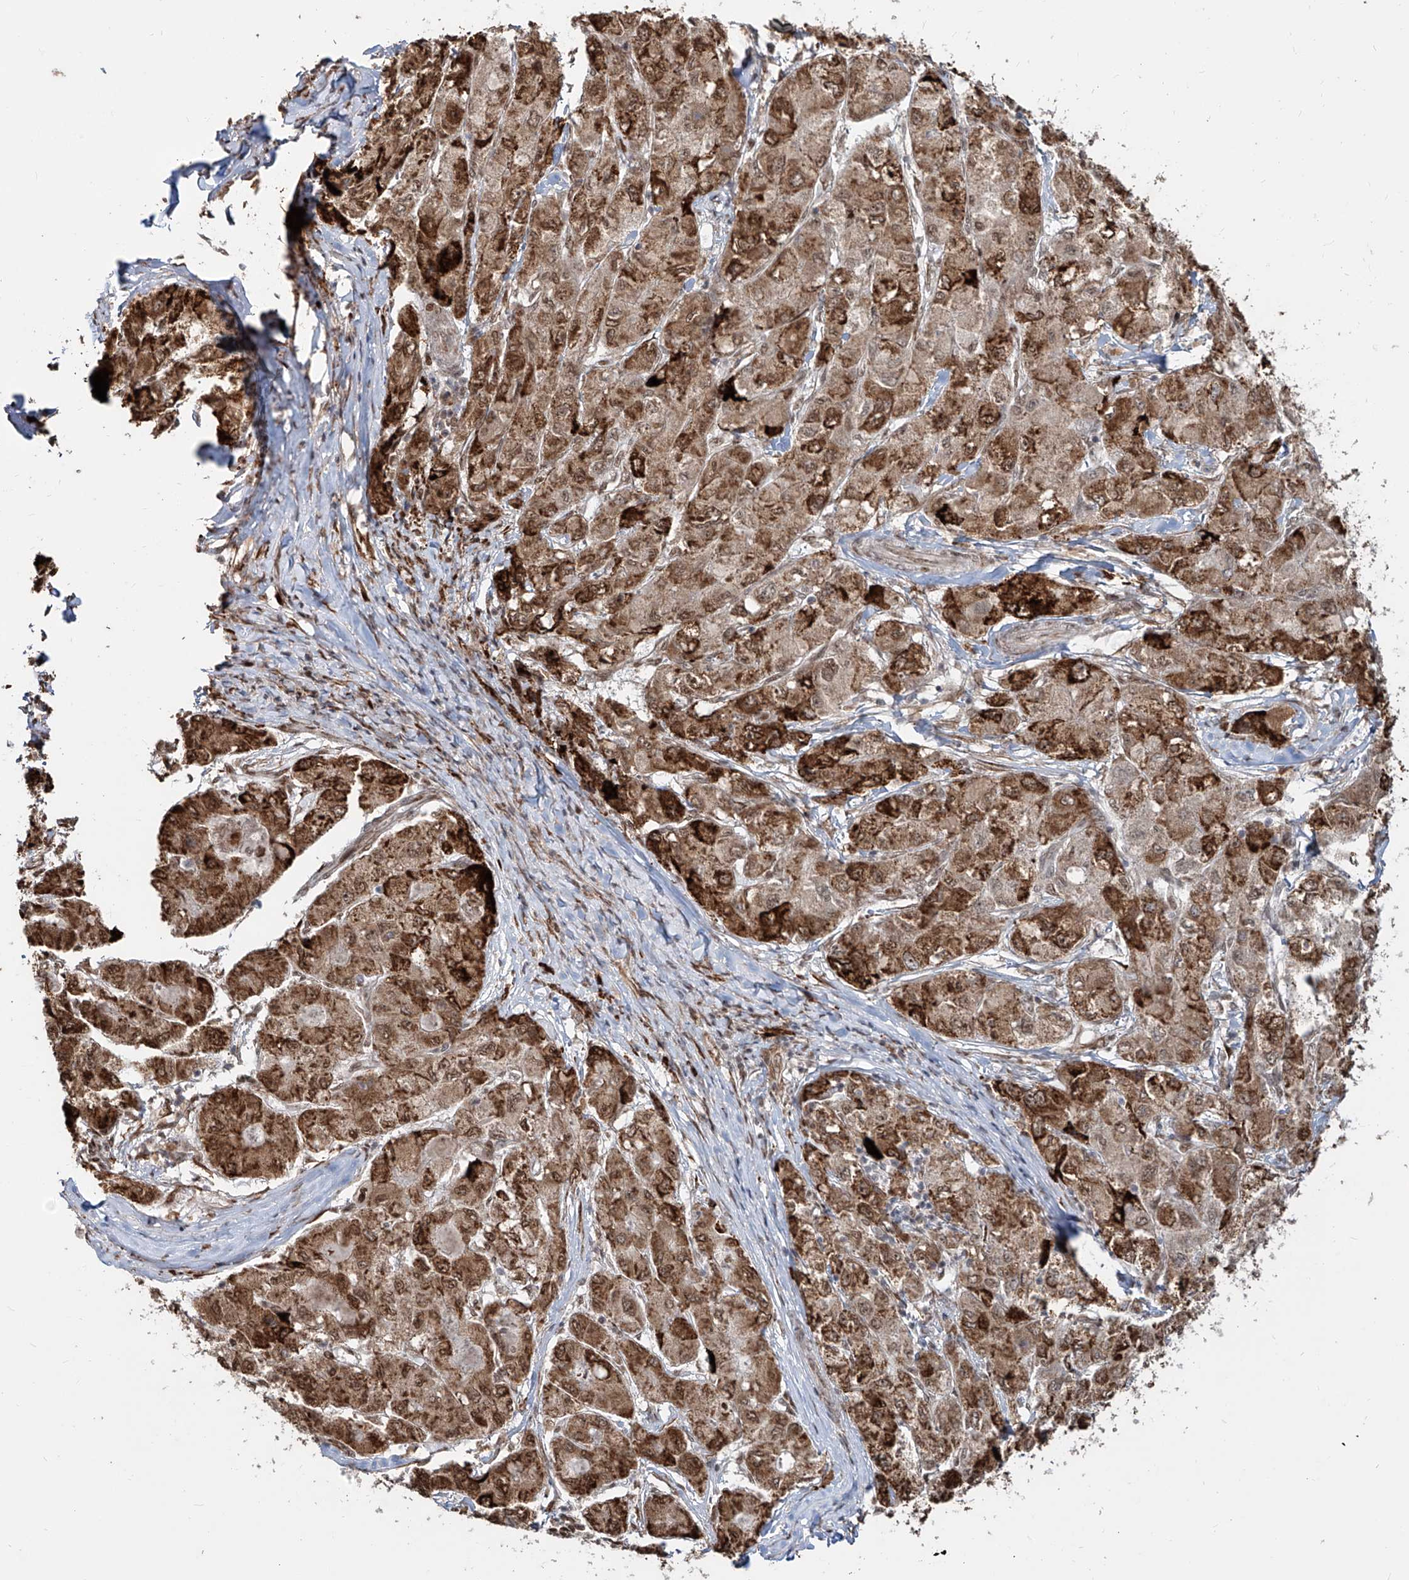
{"staining": {"intensity": "moderate", "quantity": ">75%", "location": "cytoplasmic/membranous,nuclear"}, "tissue": "liver cancer", "cell_type": "Tumor cells", "image_type": "cancer", "snomed": [{"axis": "morphology", "description": "Carcinoma, Hepatocellular, NOS"}, {"axis": "topography", "description": "Liver"}], "caption": "Immunohistochemical staining of hepatocellular carcinoma (liver) demonstrates medium levels of moderate cytoplasmic/membranous and nuclear protein positivity in approximately >75% of tumor cells. (Brightfield microscopy of DAB IHC at high magnification).", "gene": "ZNF710", "patient": {"sex": "male", "age": 80}}